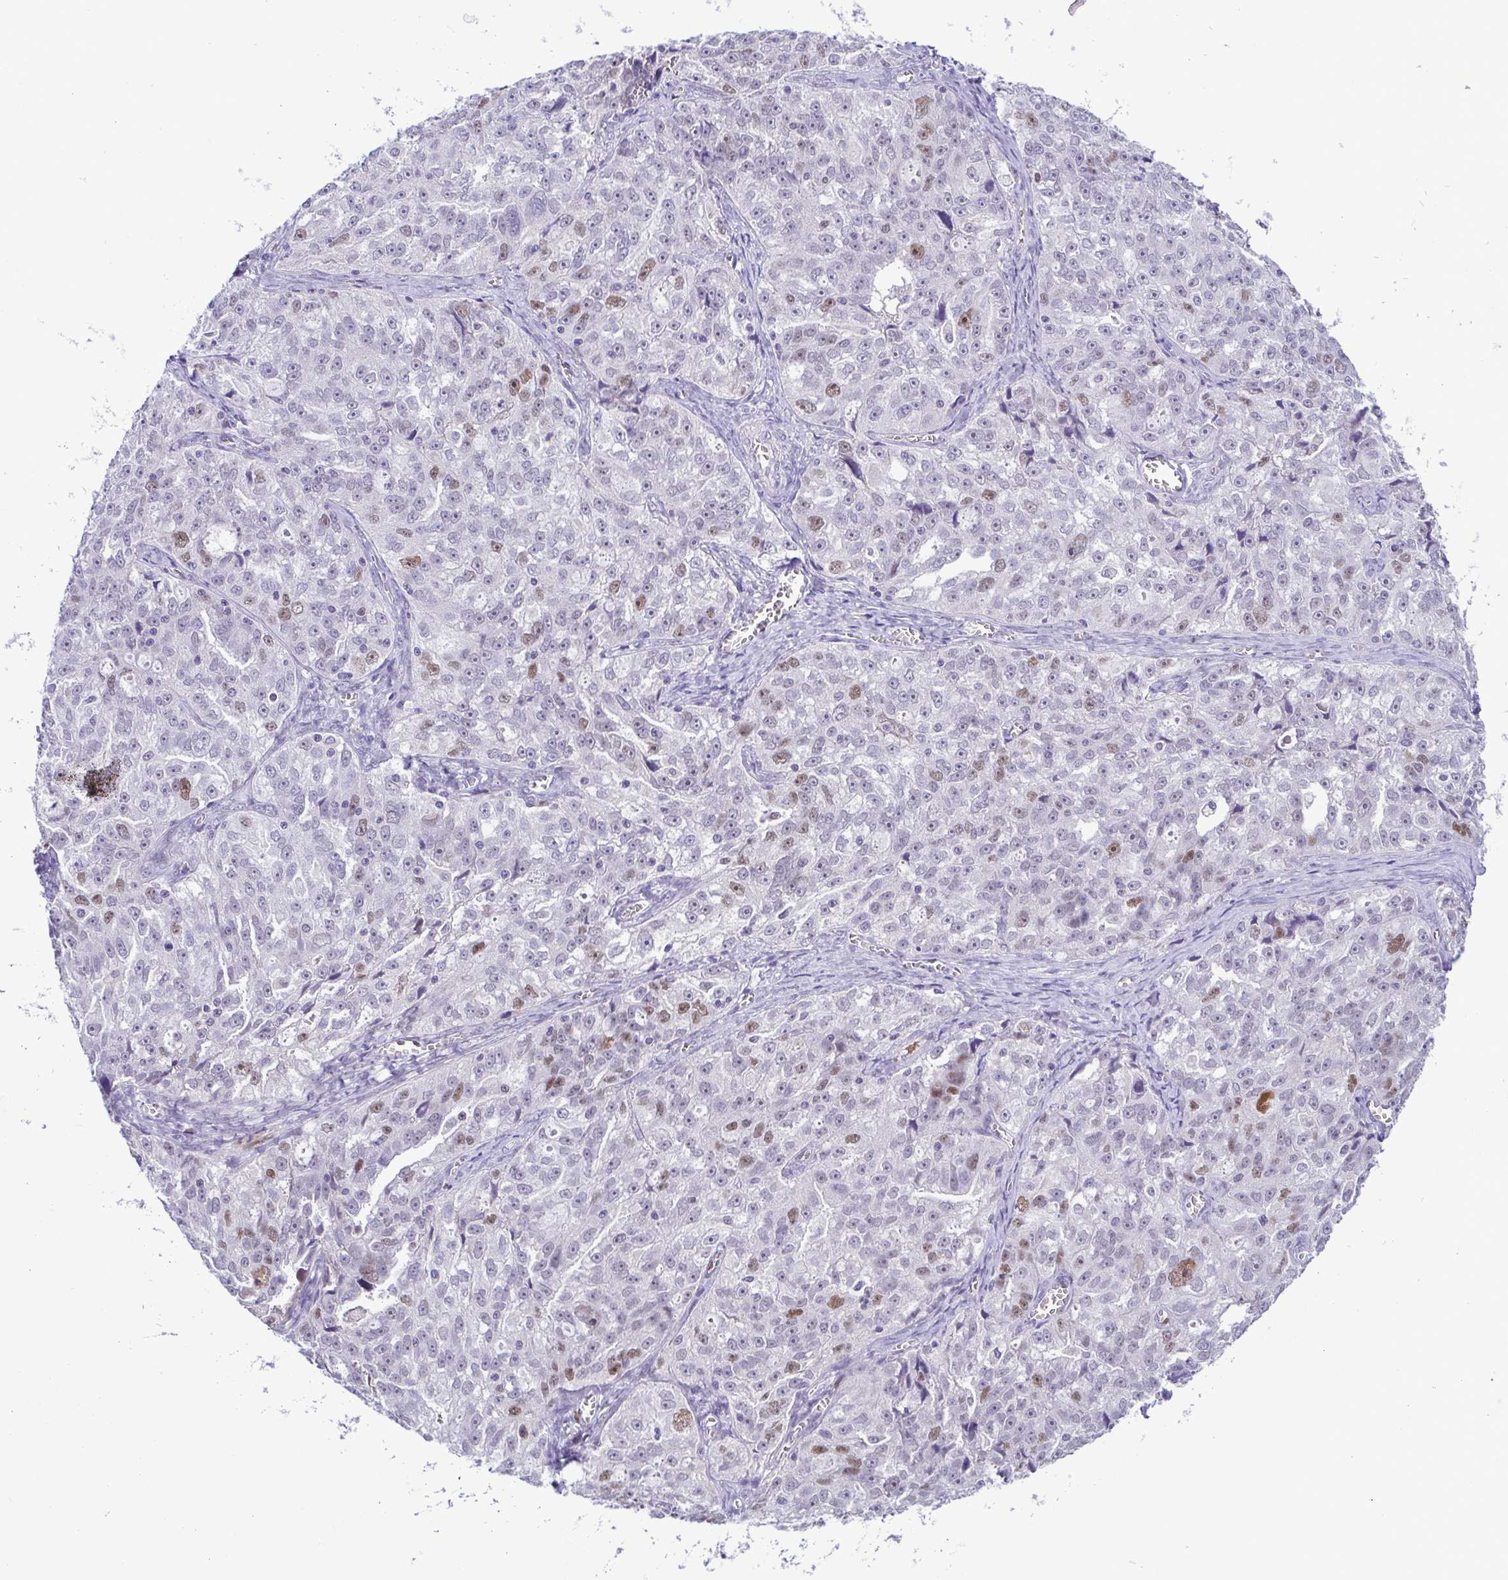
{"staining": {"intensity": "weak", "quantity": "<25%", "location": "nuclear"}, "tissue": "ovarian cancer", "cell_type": "Tumor cells", "image_type": "cancer", "snomed": [{"axis": "morphology", "description": "Cystadenocarcinoma, serous, NOS"}, {"axis": "topography", "description": "Ovary"}], "caption": "Tumor cells show no significant positivity in ovarian serous cystadenocarcinoma. Nuclei are stained in blue.", "gene": "TIPIN", "patient": {"sex": "female", "age": 51}}